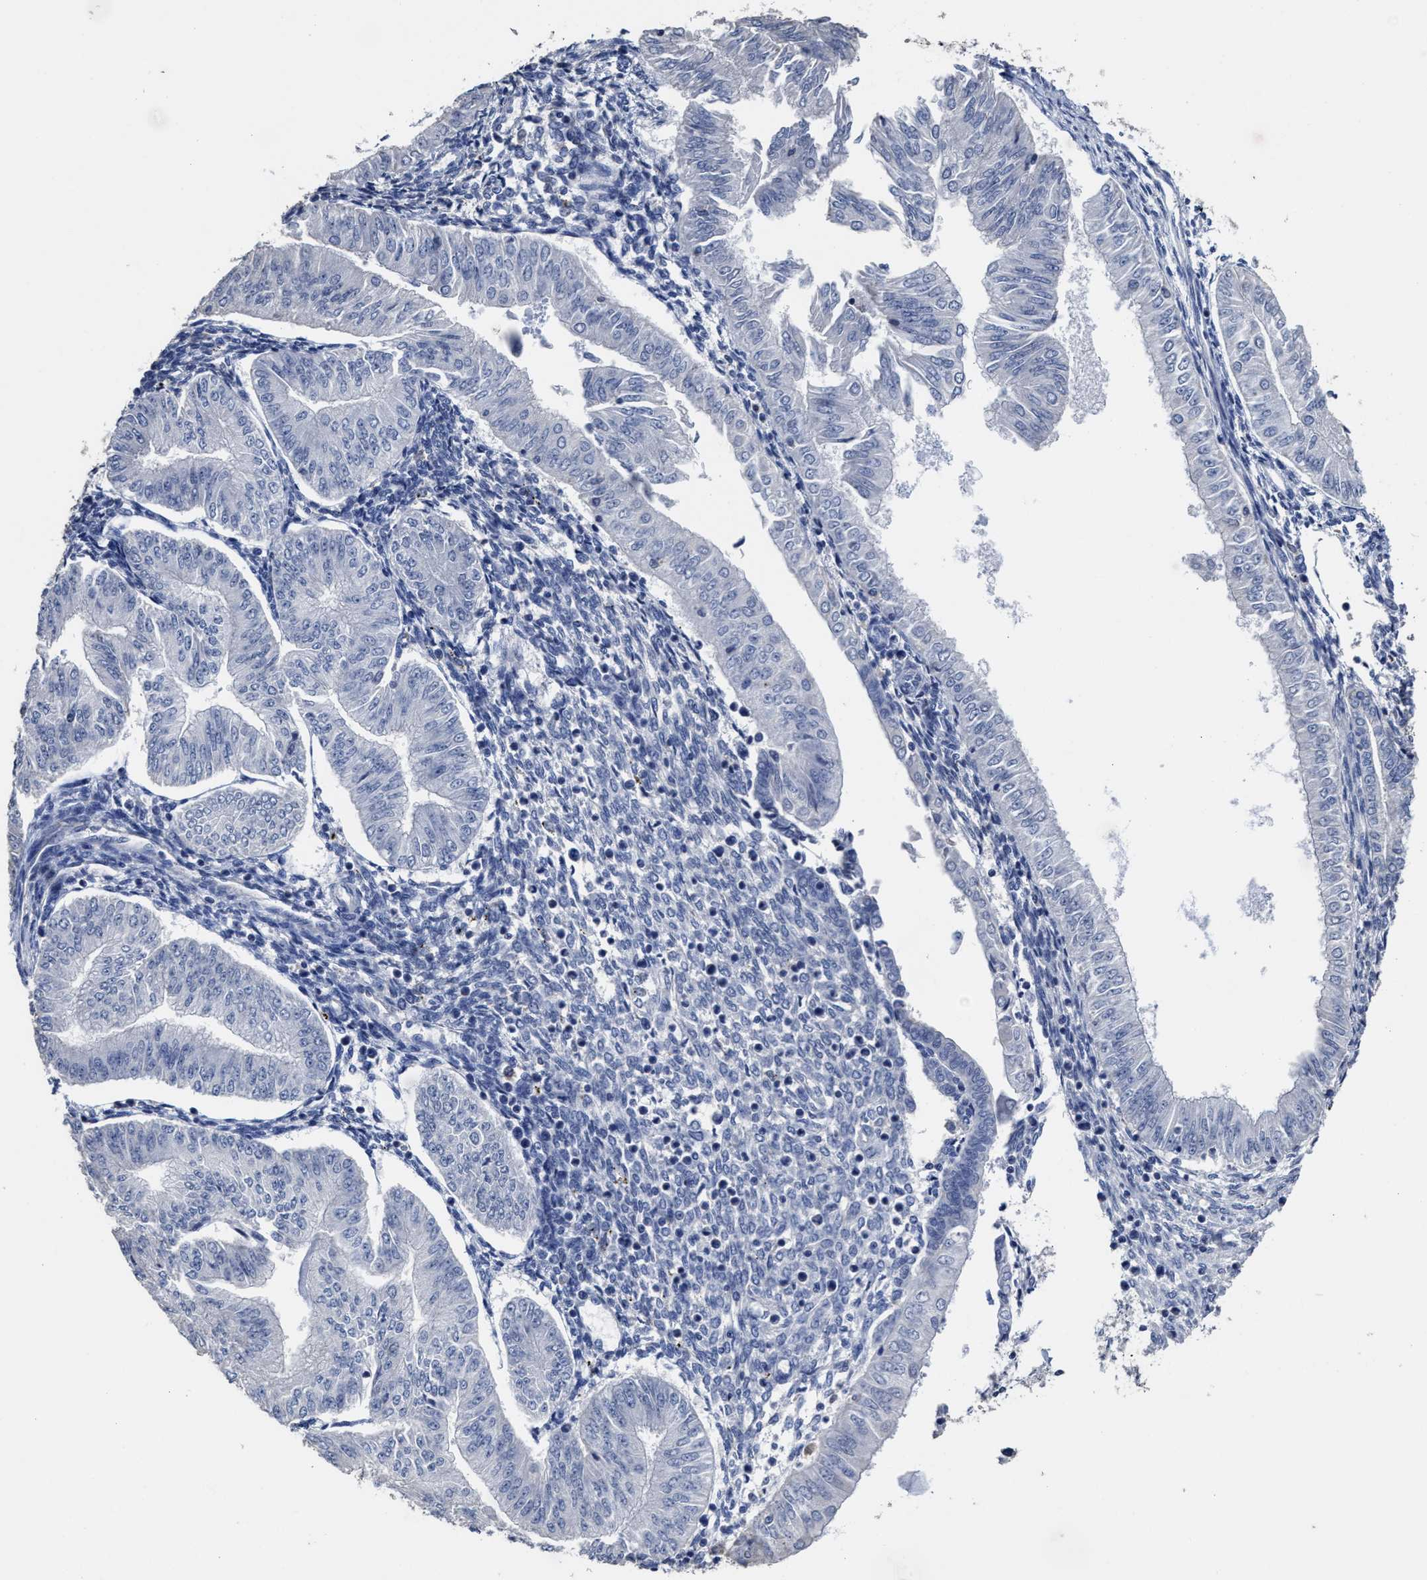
{"staining": {"intensity": "negative", "quantity": "none", "location": "none"}, "tissue": "endometrial cancer", "cell_type": "Tumor cells", "image_type": "cancer", "snomed": [{"axis": "morphology", "description": "Normal tissue, NOS"}, {"axis": "morphology", "description": "Adenocarcinoma, NOS"}, {"axis": "topography", "description": "Endometrium"}], "caption": "There is no significant expression in tumor cells of adenocarcinoma (endometrial). (Stains: DAB (3,3'-diaminobenzidine) immunohistochemistry (IHC) with hematoxylin counter stain, Microscopy: brightfield microscopy at high magnification).", "gene": "ZFAT", "patient": {"sex": "female", "age": 53}}